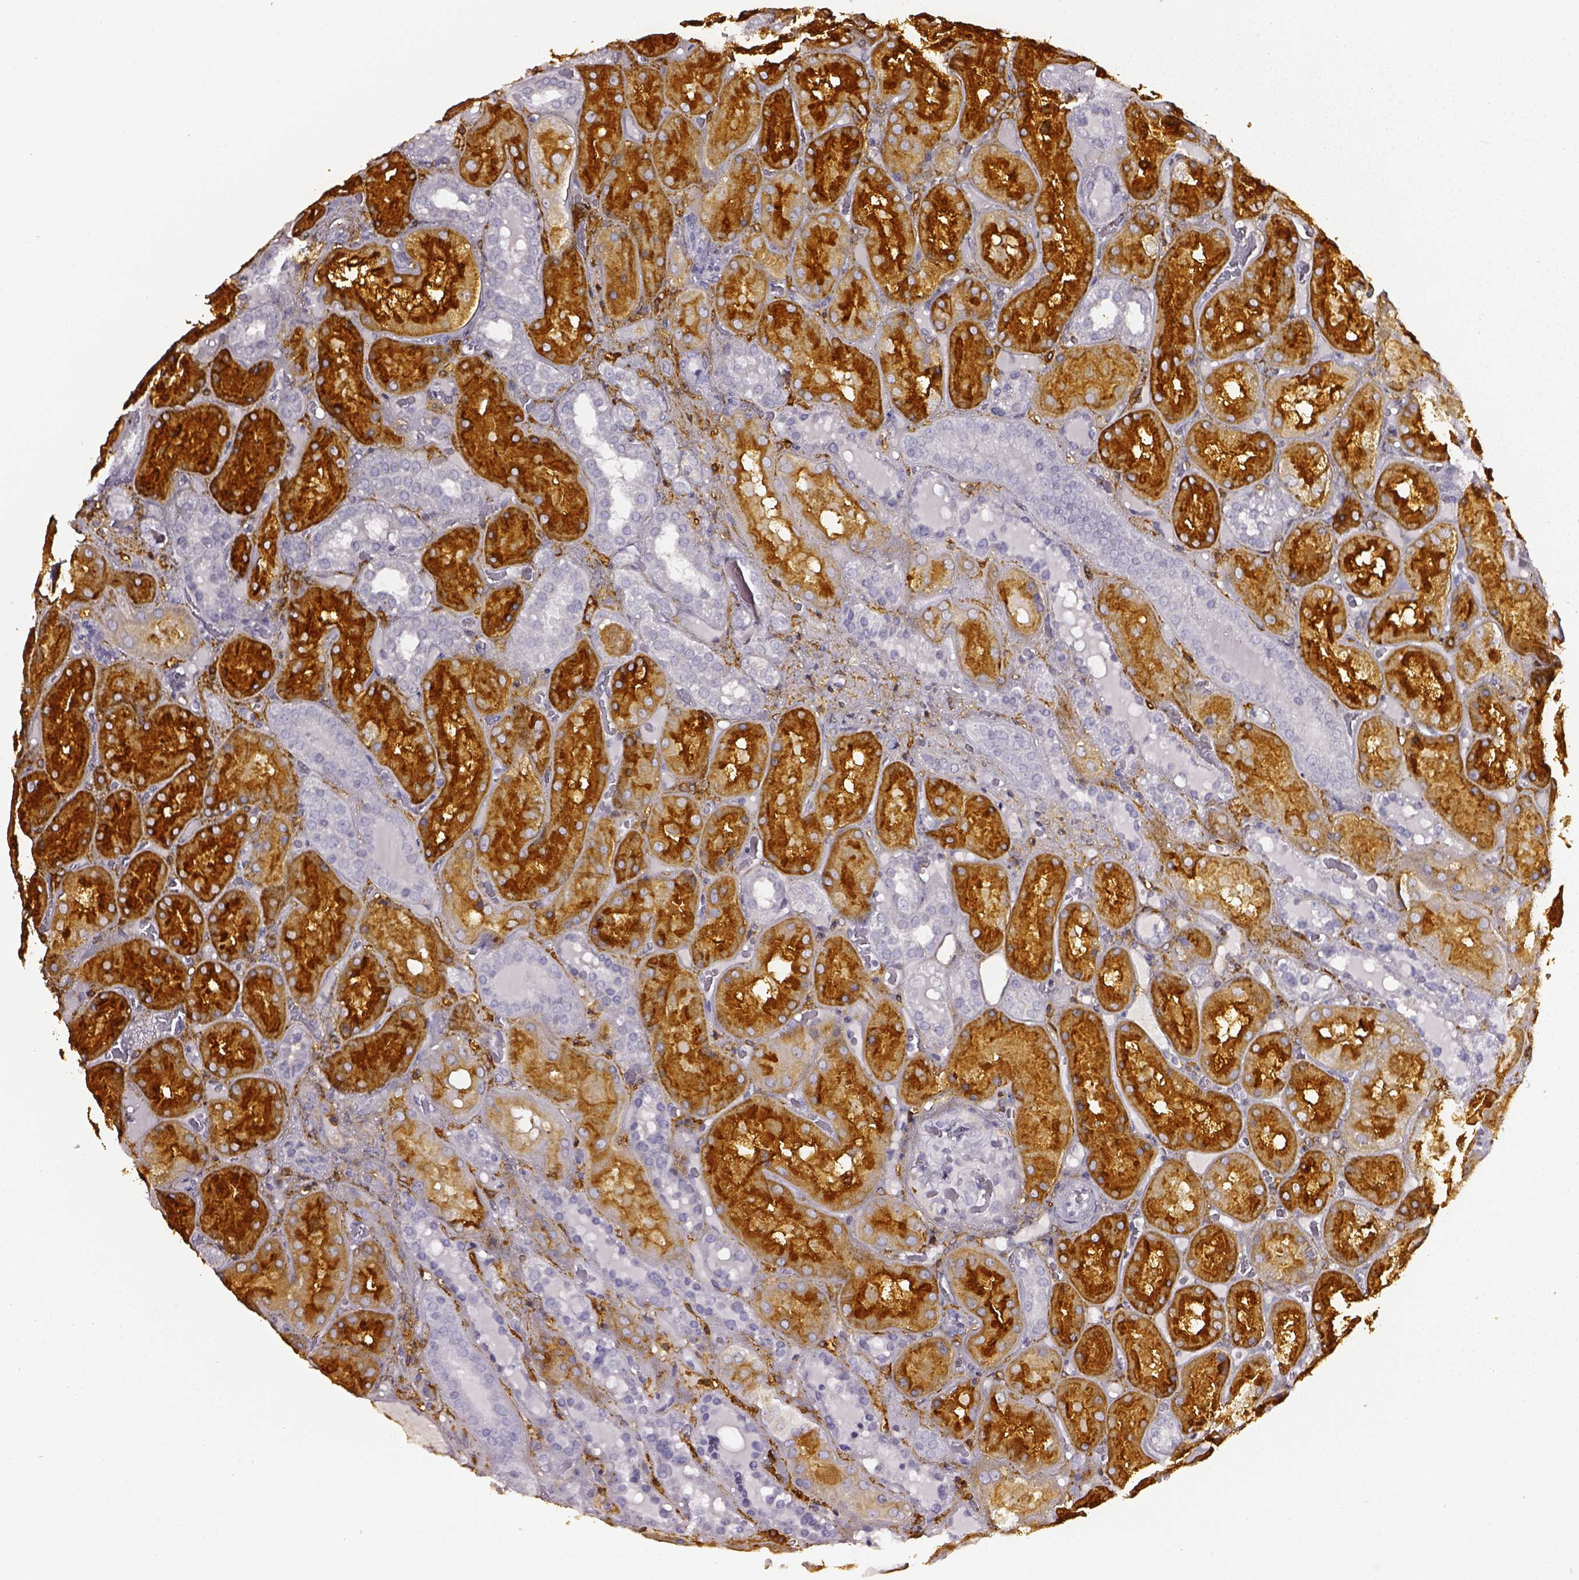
{"staining": {"intensity": "negative", "quantity": "none", "location": "none"}, "tissue": "kidney", "cell_type": "Cells in glomeruli", "image_type": "normal", "snomed": [{"axis": "morphology", "description": "Normal tissue, NOS"}, {"axis": "topography", "description": "Kidney"}], "caption": "DAB immunohistochemical staining of normal human kidney shows no significant staining in cells in glomeruli.", "gene": "DPEP1", "patient": {"sex": "male", "age": 73}}